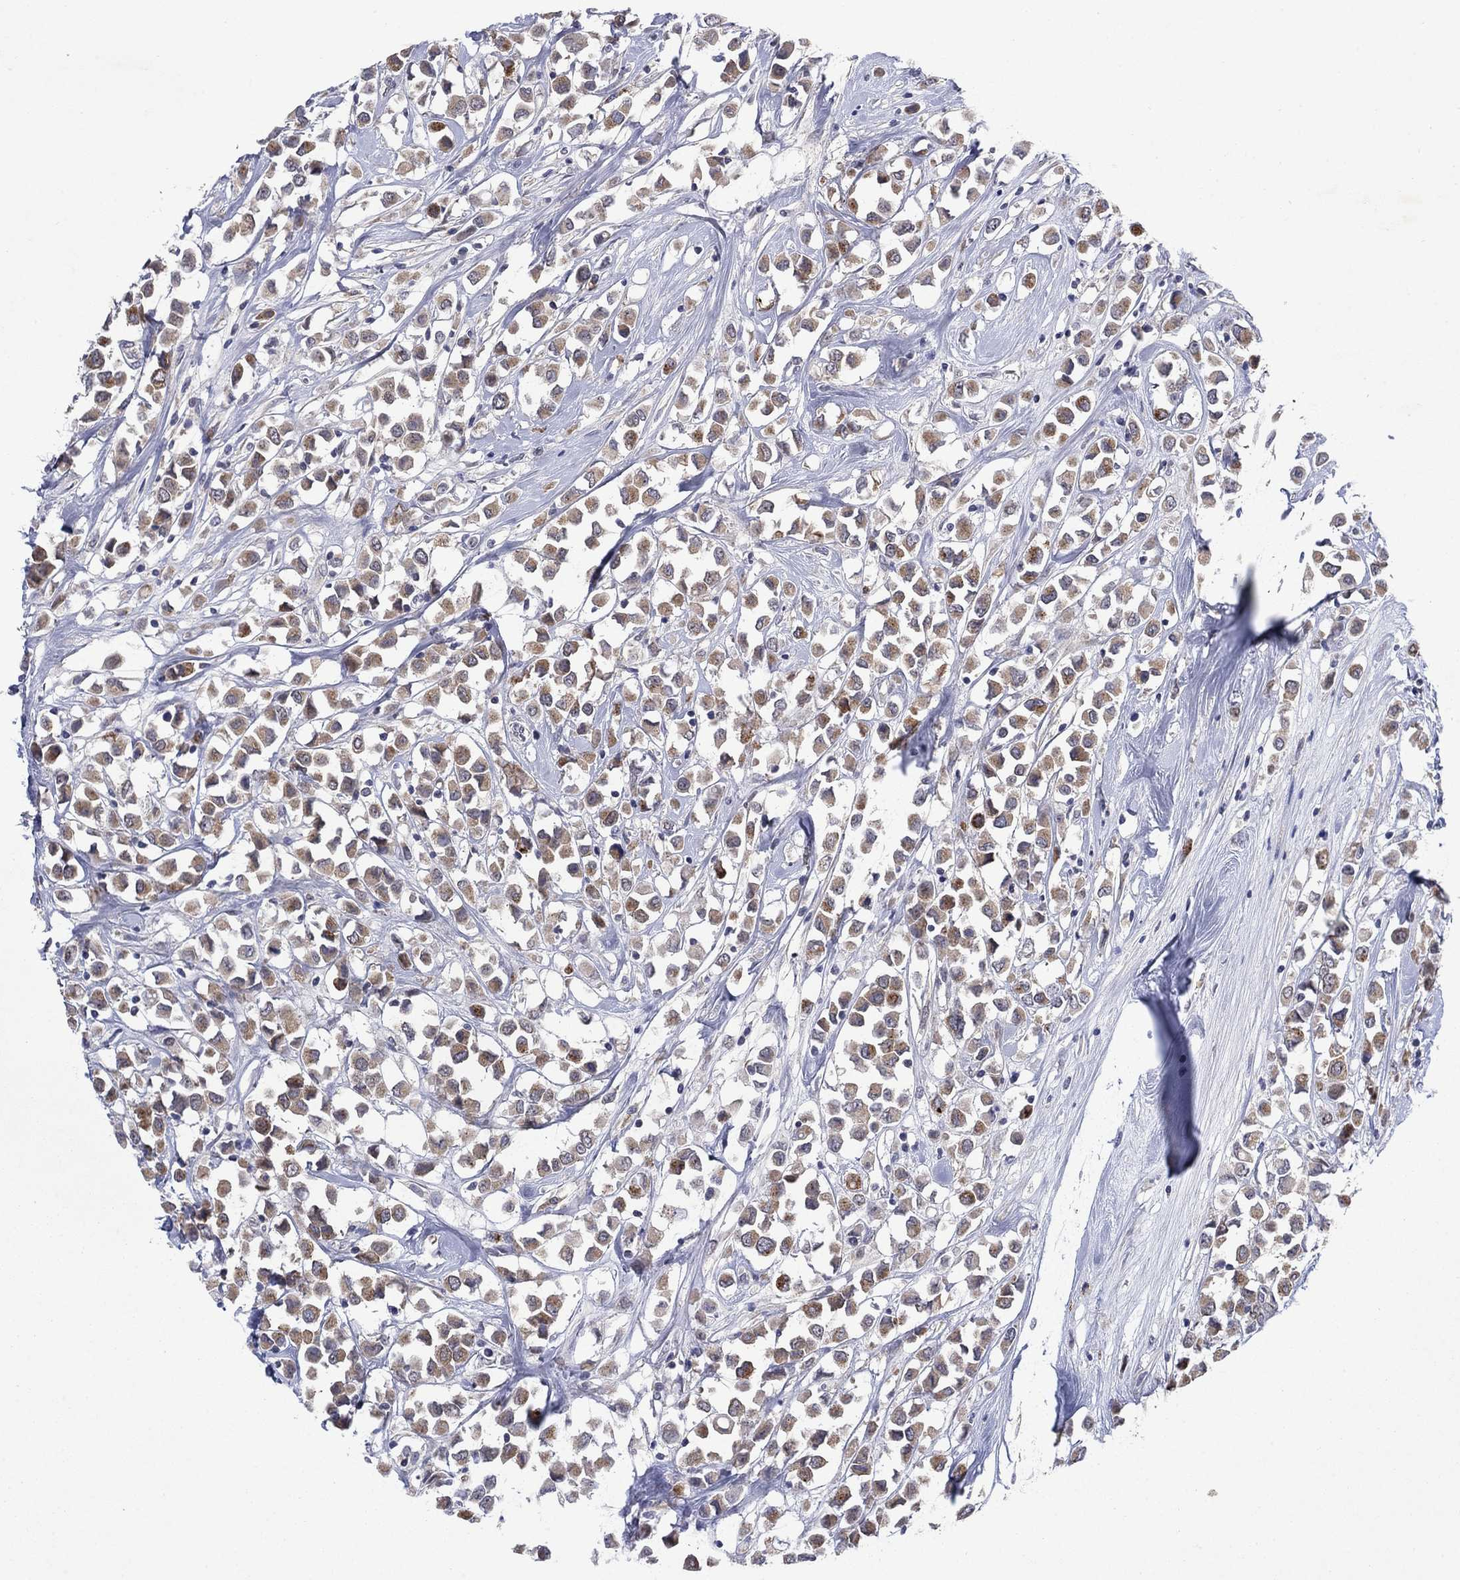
{"staining": {"intensity": "moderate", "quantity": "25%-75%", "location": "cytoplasmic/membranous"}, "tissue": "breast cancer", "cell_type": "Tumor cells", "image_type": "cancer", "snomed": [{"axis": "morphology", "description": "Duct carcinoma"}, {"axis": "topography", "description": "Breast"}], "caption": "This is a micrograph of immunohistochemistry staining of intraductal carcinoma (breast), which shows moderate positivity in the cytoplasmic/membranous of tumor cells.", "gene": "SDC1", "patient": {"sex": "female", "age": 61}}